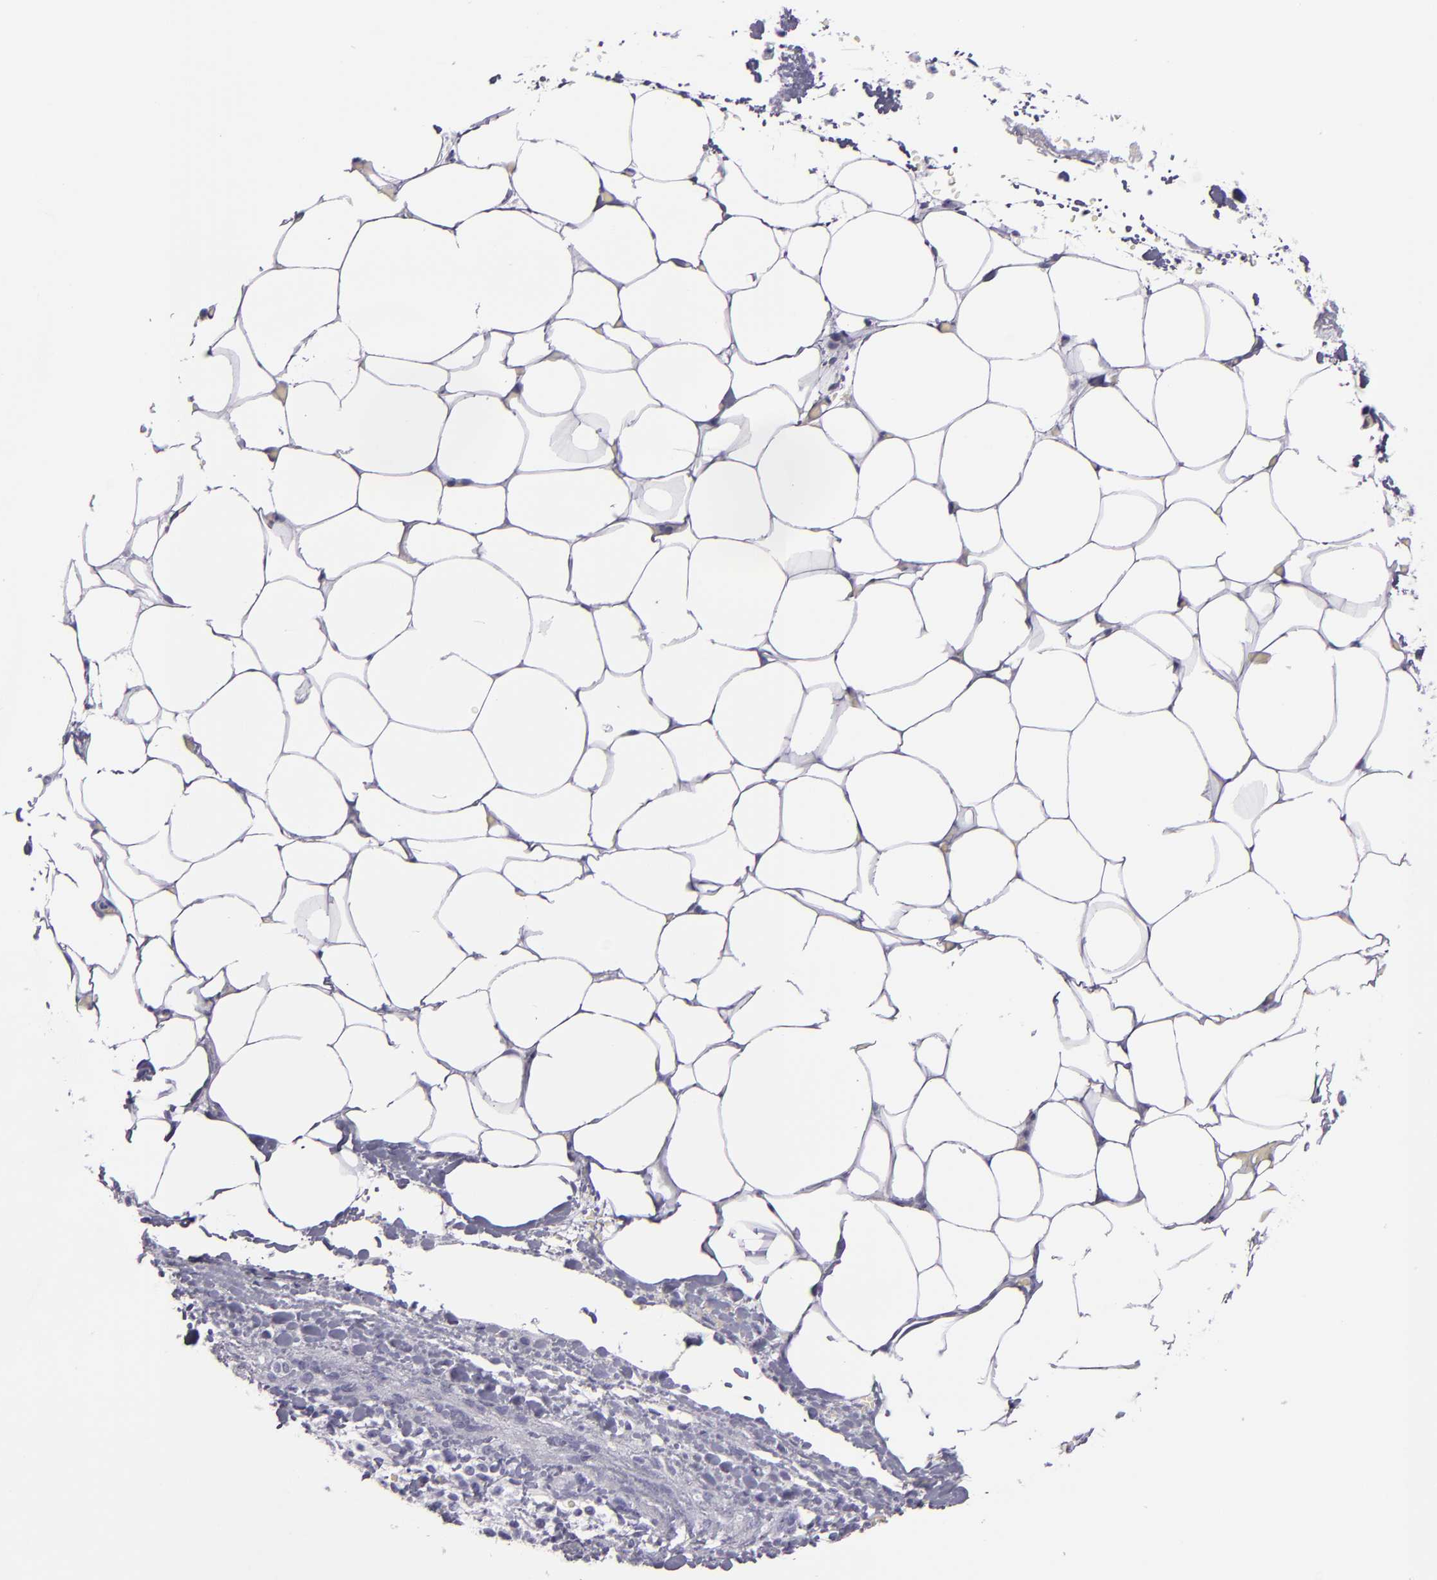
{"staining": {"intensity": "negative", "quantity": "none", "location": "none"}, "tissue": "adrenal gland", "cell_type": "Glandular cells", "image_type": "normal", "snomed": [{"axis": "morphology", "description": "Normal tissue, NOS"}, {"axis": "topography", "description": "Adrenal gland"}], "caption": "Glandular cells are negative for protein expression in unremarkable human adrenal gland. (DAB IHC, high magnification).", "gene": "CR2", "patient": {"sex": "male", "age": 35}}